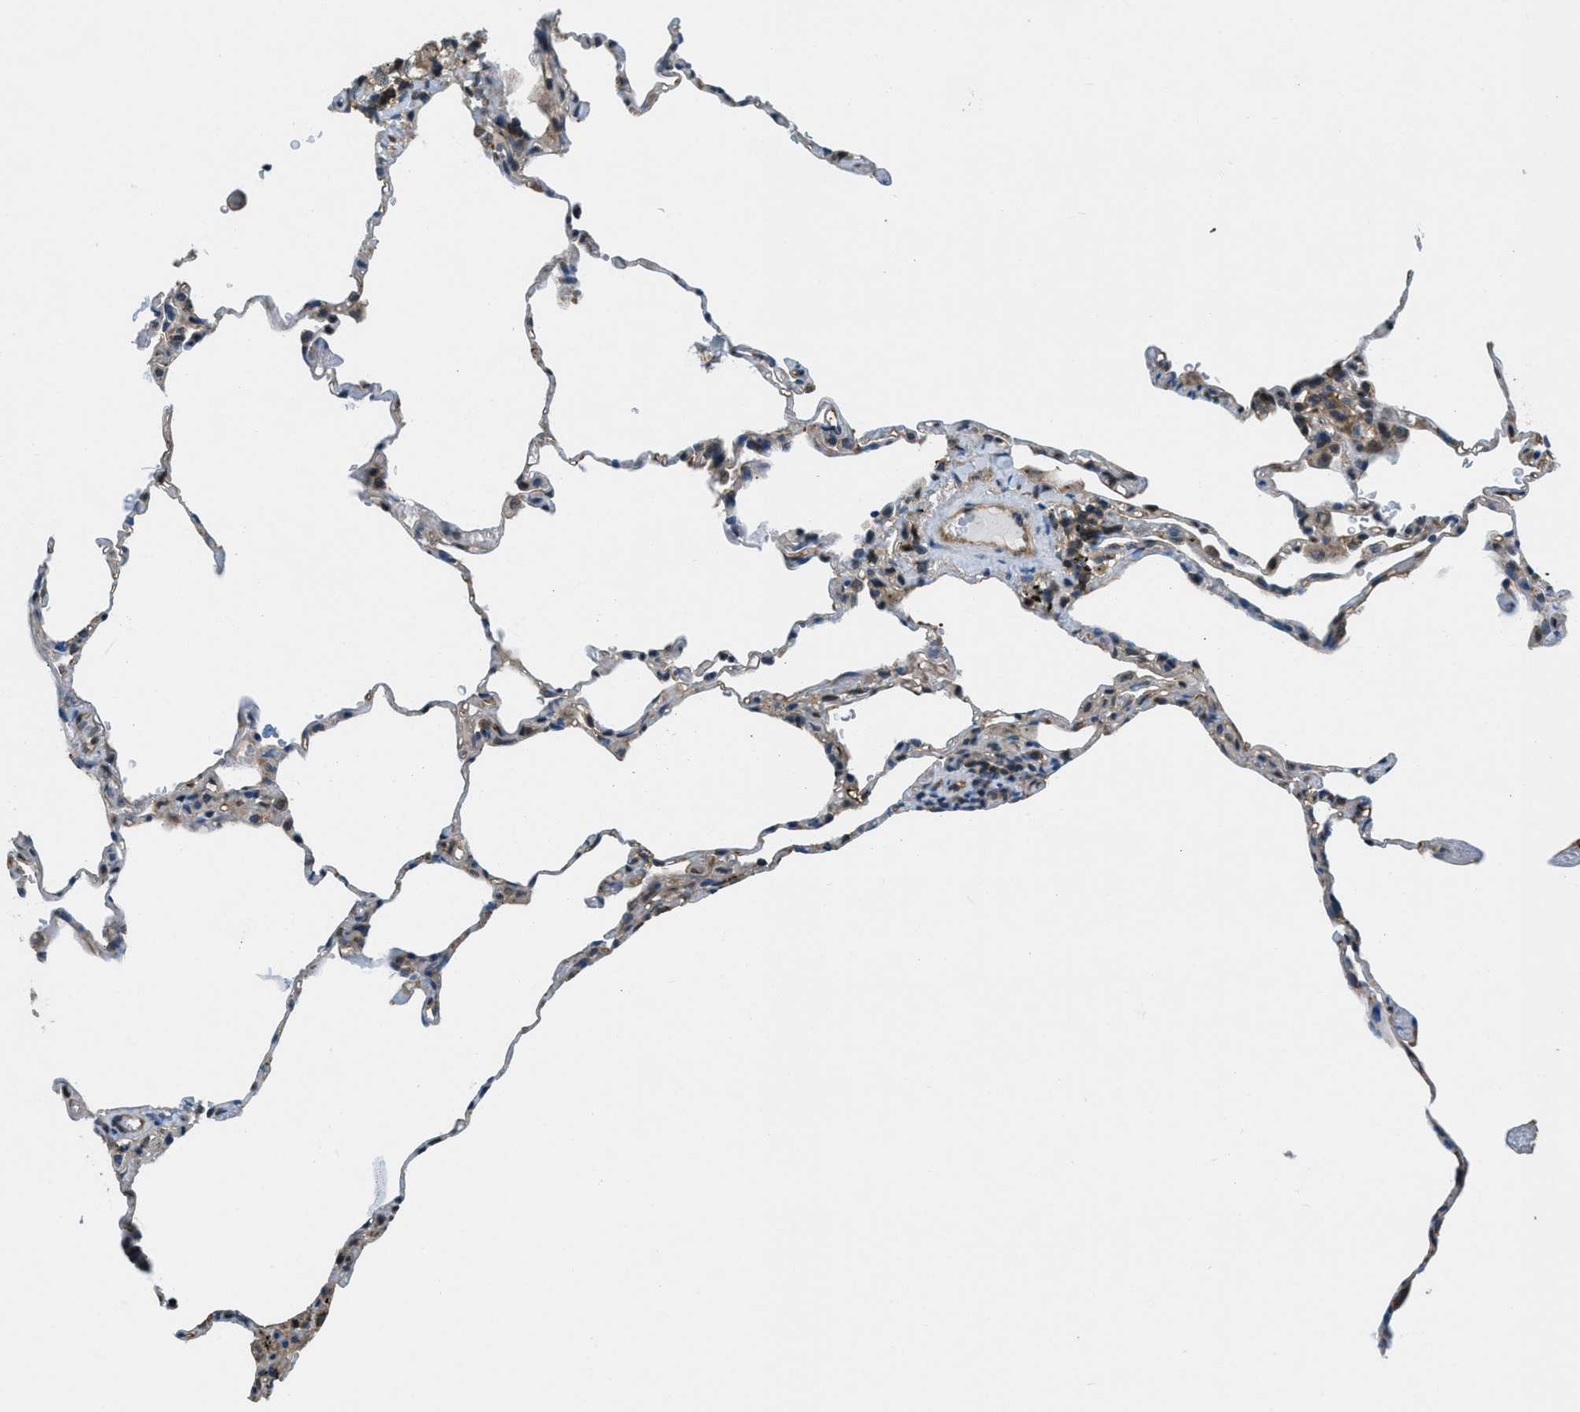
{"staining": {"intensity": "weak", "quantity": "<25%", "location": "cytoplasmic/membranous"}, "tissue": "lung", "cell_type": "Alveolar cells", "image_type": "normal", "snomed": [{"axis": "morphology", "description": "Normal tissue, NOS"}, {"axis": "topography", "description": "Lung"}], "caption": "Protein analysis of benign lung exhibits no significant expression in alveolar cells.", "gene": "PIP5K1C", "patient": {"sex": "male", "age": 59}}